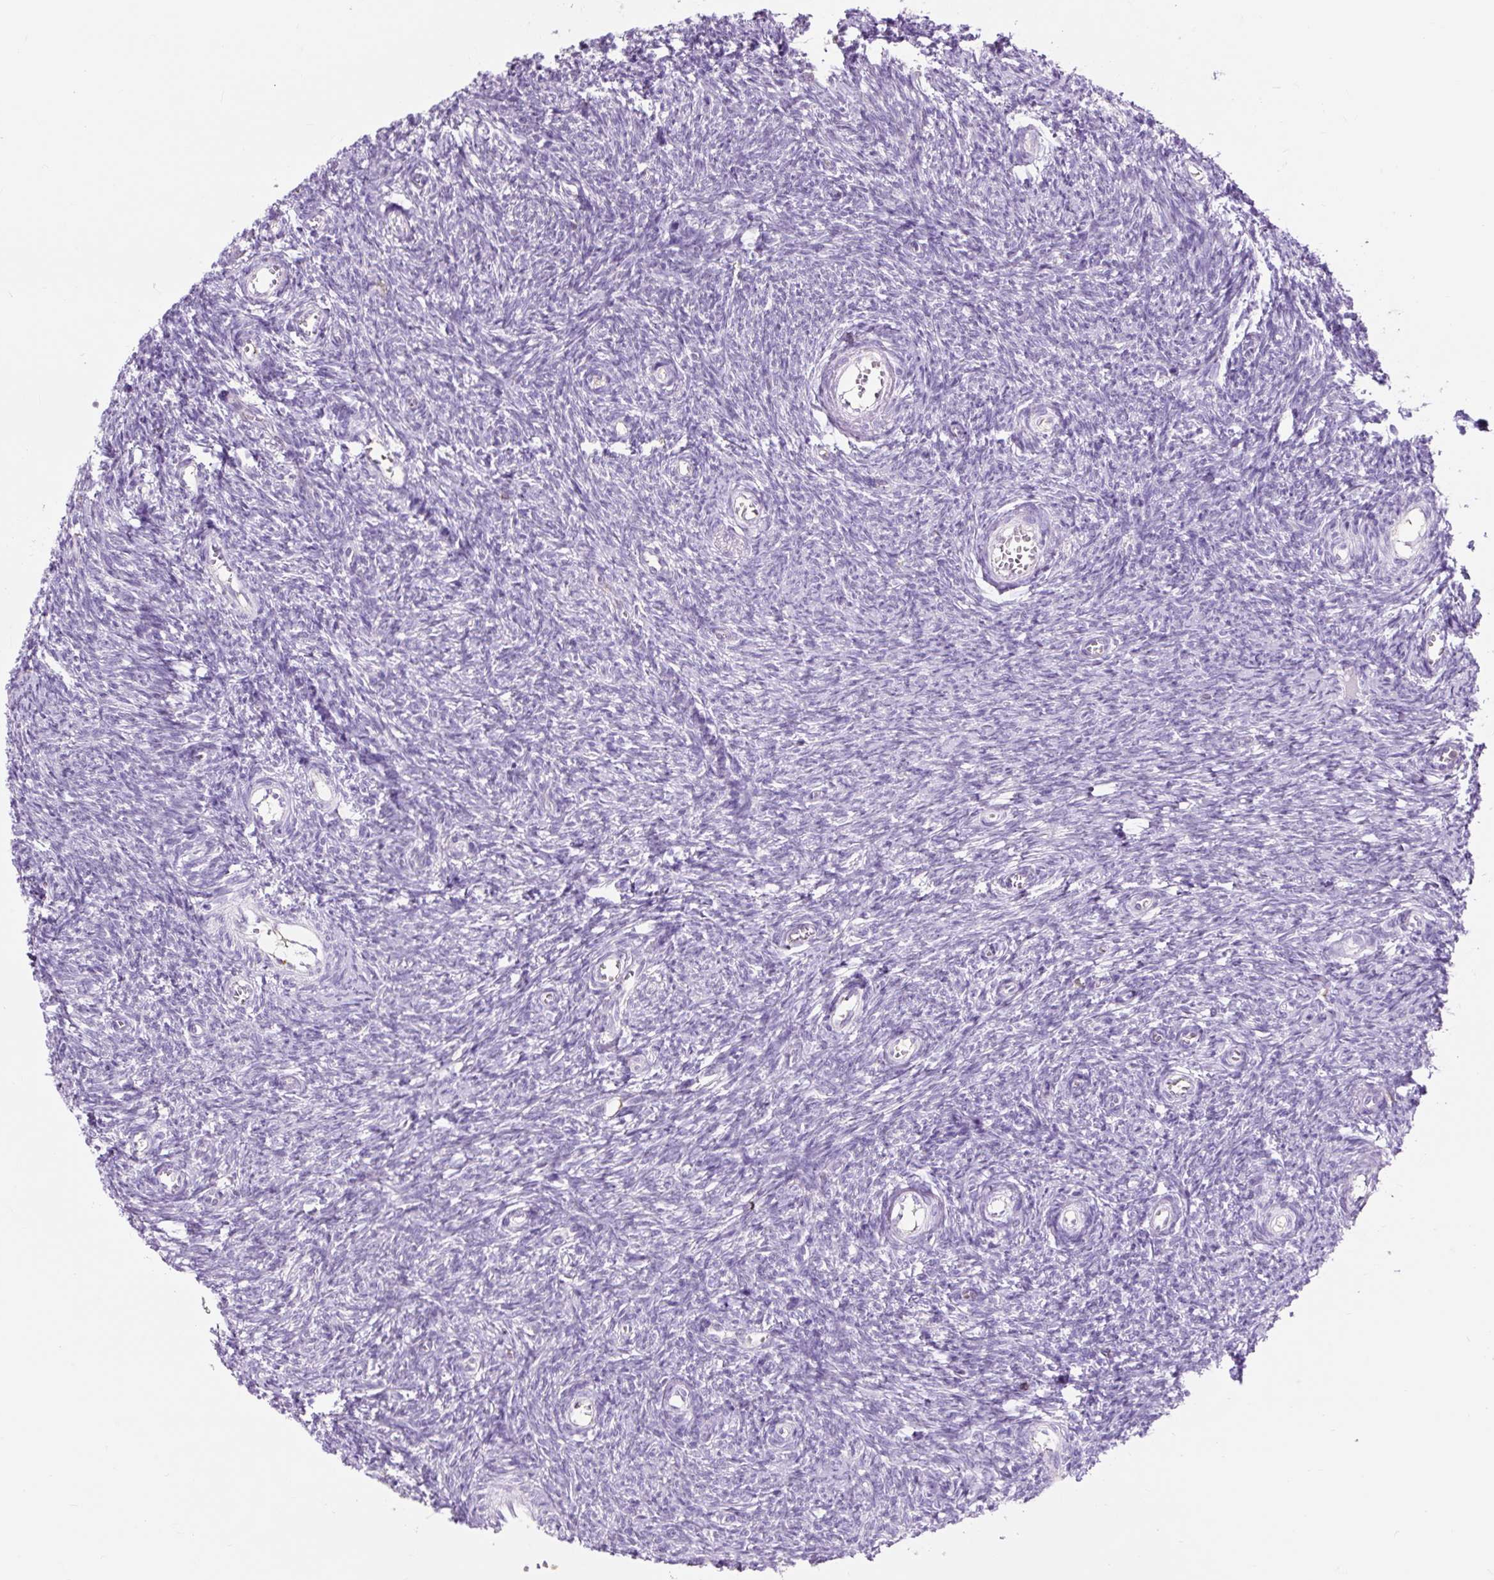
{"staining": {"intensity": "negative", "quantity": "none", "location": "none"}, "tissue": "ovary", "cell_type": "Follicle cells", "image_type": "normal", "snomed": [{"axis": "morphology", "description": "Normal tissue, NOS"}, {"axis": "topography", "description": "Ovary"}], "caption": "Histopathology image shows no significant protein positivity in follicle cells of unremarkable ovary.", "gene": "OR10A7", "patient": {"sex": "female", "age": 44}}